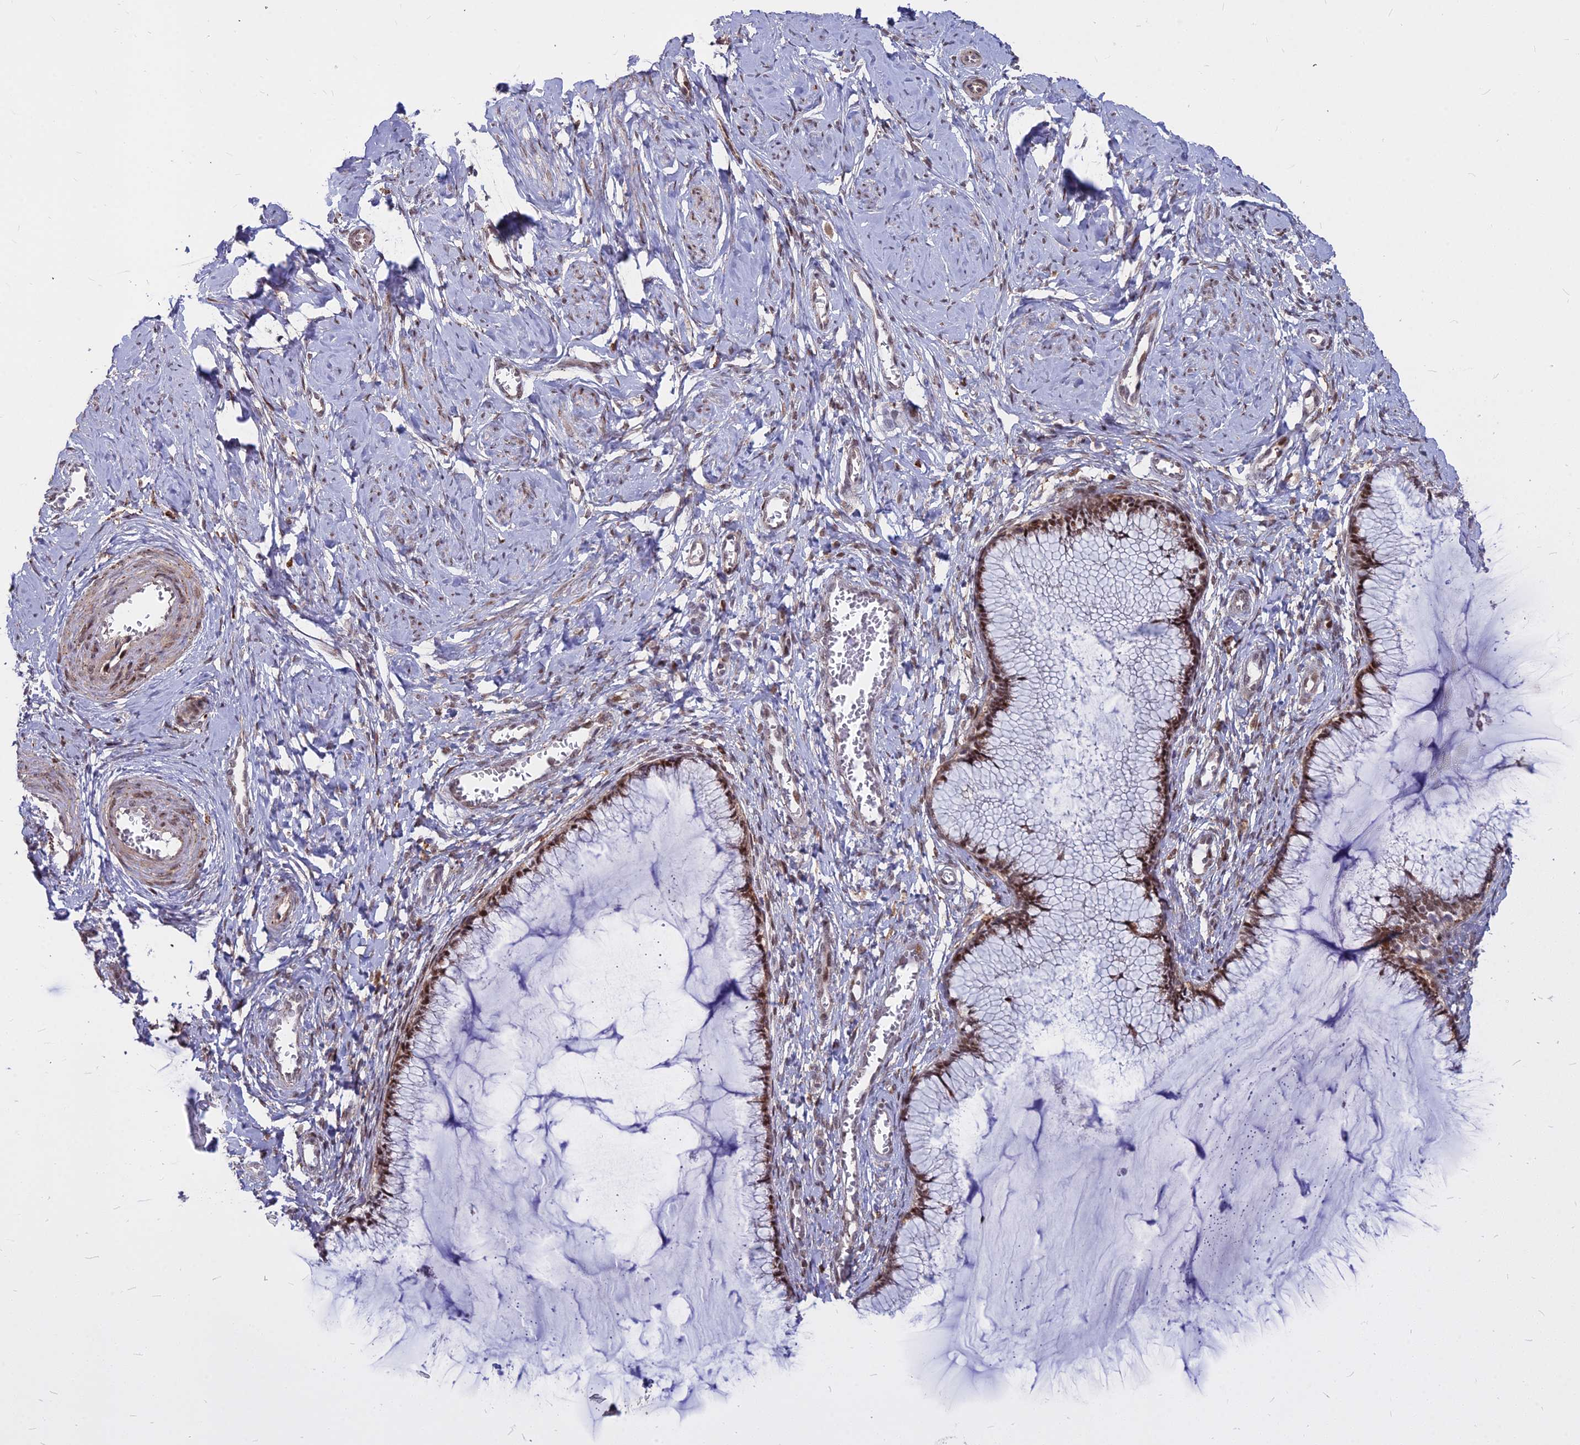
{"staining": {"intensity": "moderate", "quantity": ">75%", "location": "nuclear"}, "tissue": "cervix", "cell_type": "Glandular cells", "image_type": "normal", "snomed": [{"axis": "morphology", "description": "Normal tissue, NOS"}, {"axis": "morphology", "description": "Adenocarcinoma, NOS"}, {"axis": "topography", "description": "Cervix"}], "caption": "High-magnification brightfield microscopy of unremarkable cervix stained with DAB (brown) and counterstained with hematoxylin (blue). glandular cells exhibit moderate nuclear positivity is identified in about>75% of cells.", "gene": "ALG10B", "patient": {"sex": "female", "age": 29}}